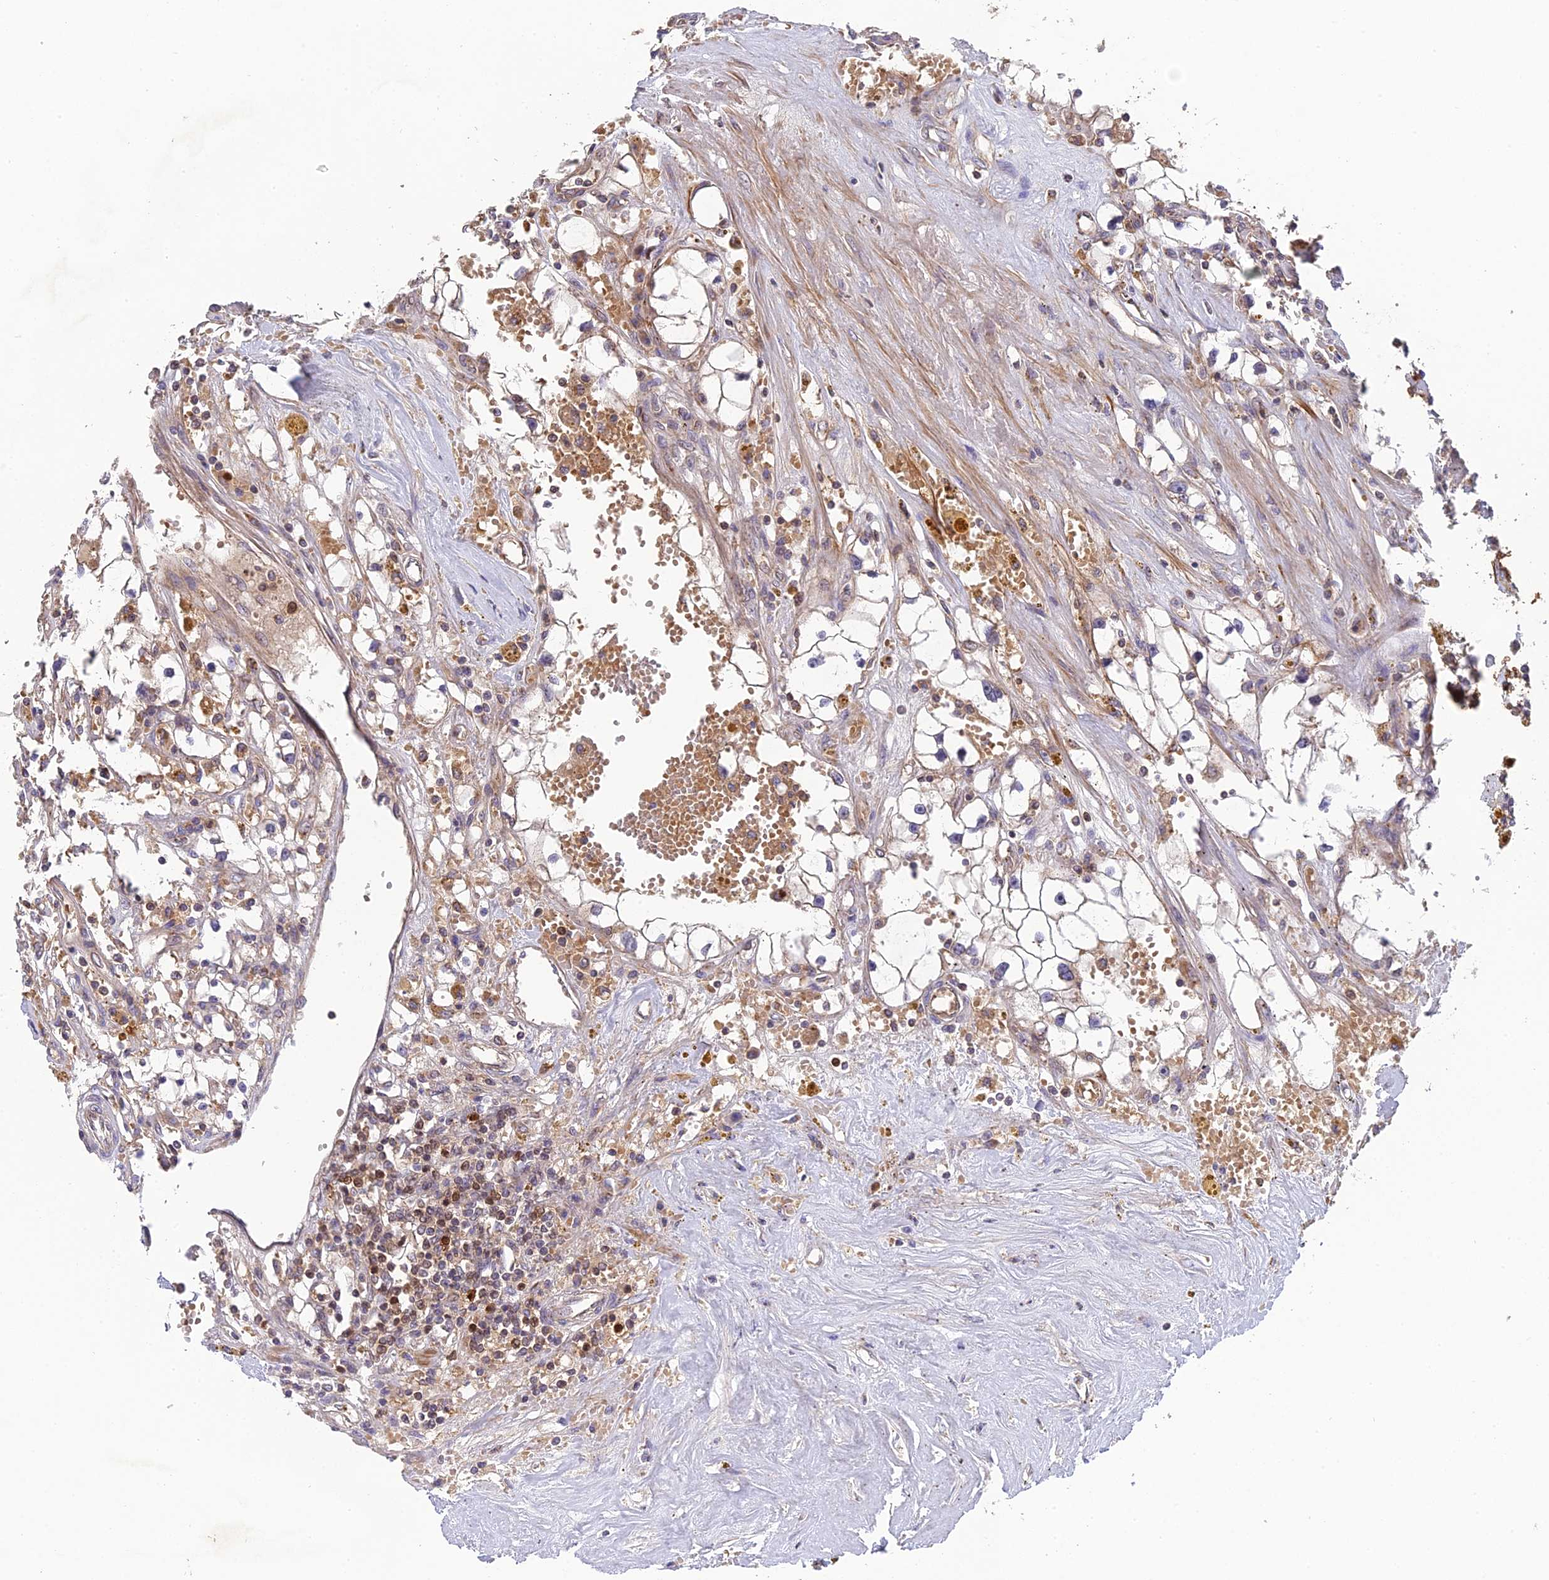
{"staining": {"intensity": "negative", "quantity": "none", "location": "none"}, "tissue": "renal cancer", "cell_type": "Tumor cells", "image_type": "cancer", "snomed": [{"axis": "morphology", "description": "Adenocarcinoma, NOS"}, {"axis": "topography", "description": "Kidney"}], "caption": "Immunohistochemistry micrograph of renal cancer (adenocarcinoma) stained for a protein (brown), which displays no expression in tumor cells.", "gene": "RPIA", "patient": {"sex": "male", "age": 56}}